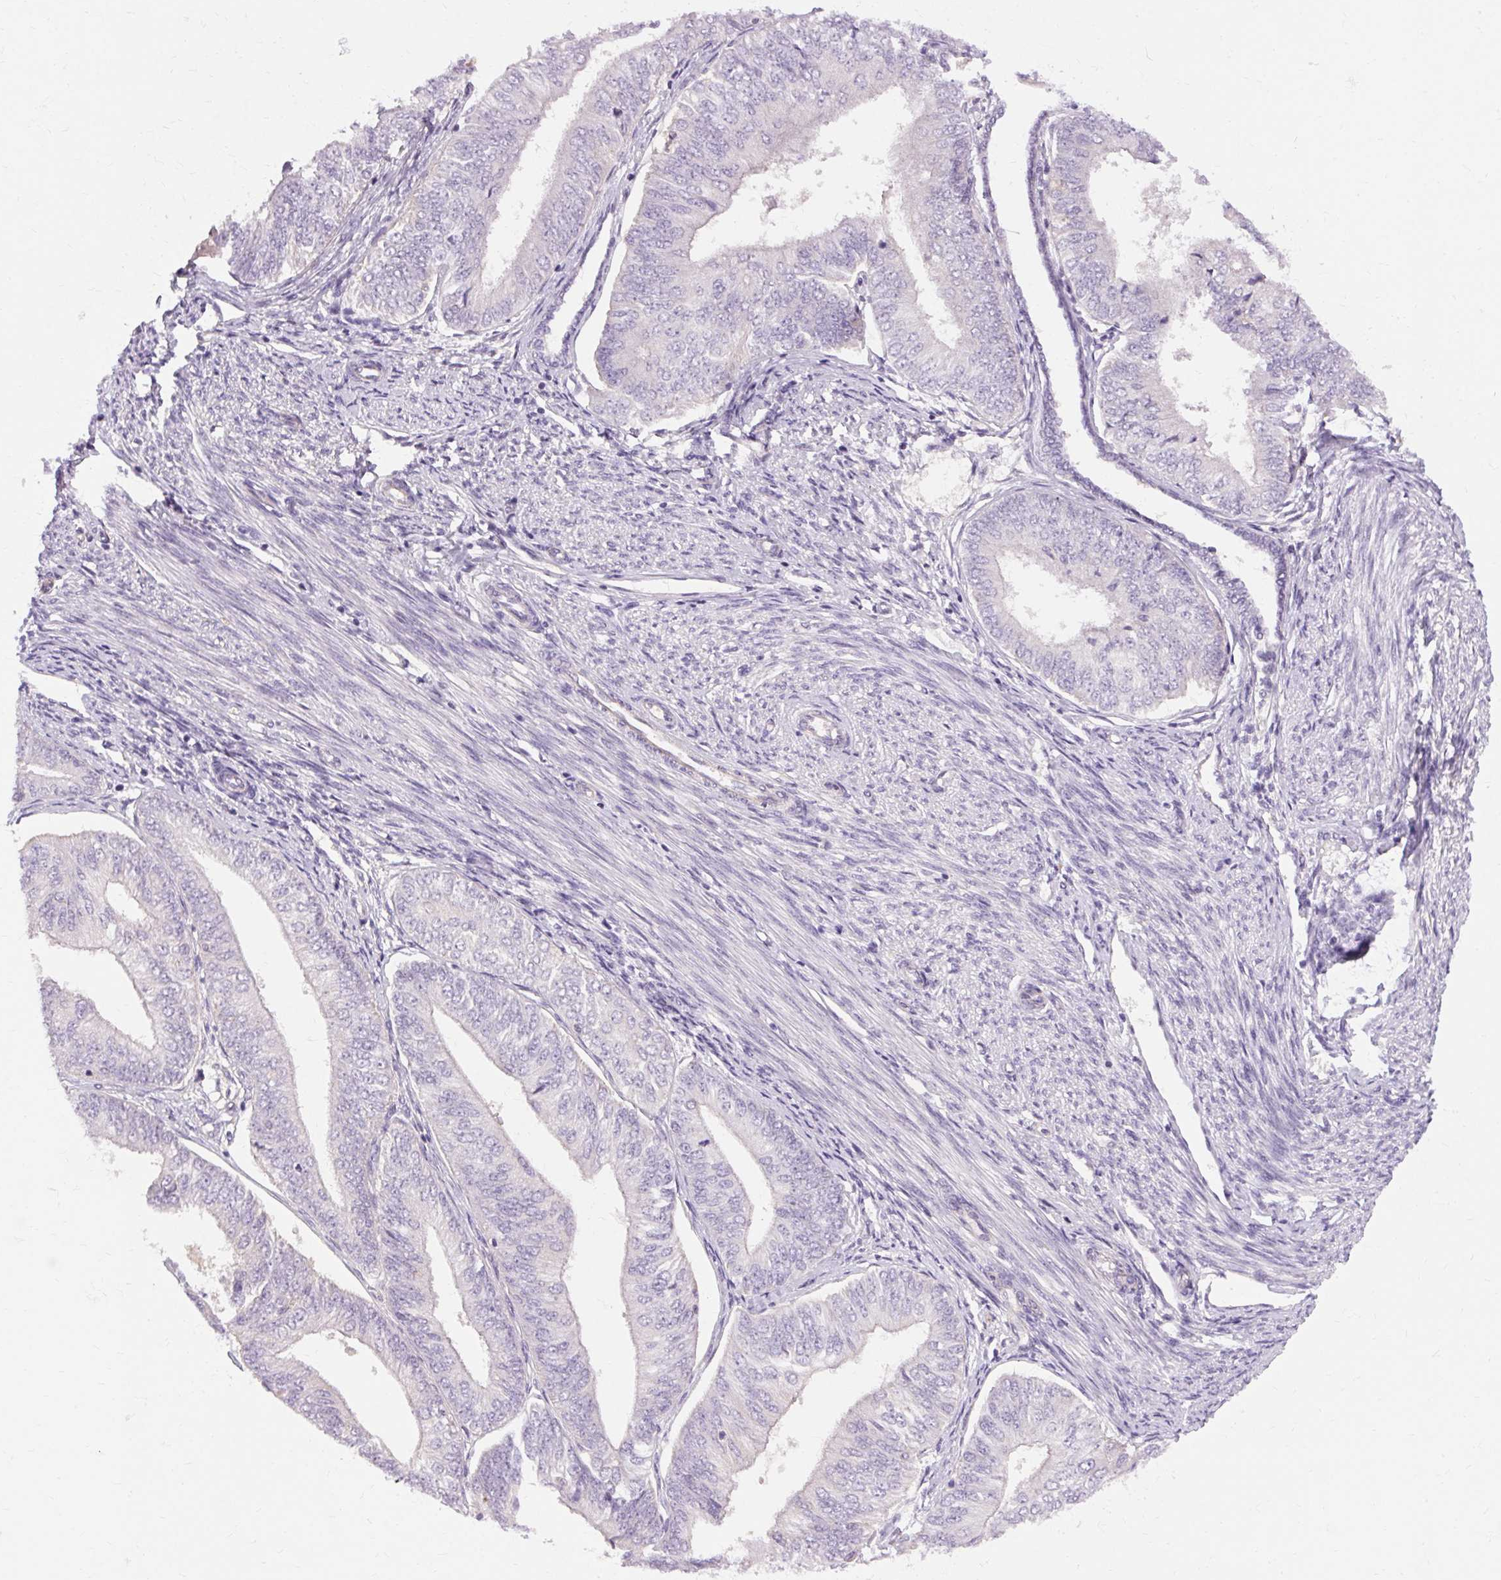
{"staining": {"intensity": "negative", "quantity": "none", "location": "none"}, "tissue": "endometrial cancer", "cell_type": "Tumor cells", "image_type": "cancer", "snomed": [{"axis": "morphology", "description": "Adenocarcinoma, NOS"}, {"axis": "topography", "description": "Endometrium"}], "caption": "An image of endometrial cancer stained for a protein exhibits no brown staining in tumor cells.", "gene": "TM6SF1", "patient": {"sex": "female", "age": 58}}